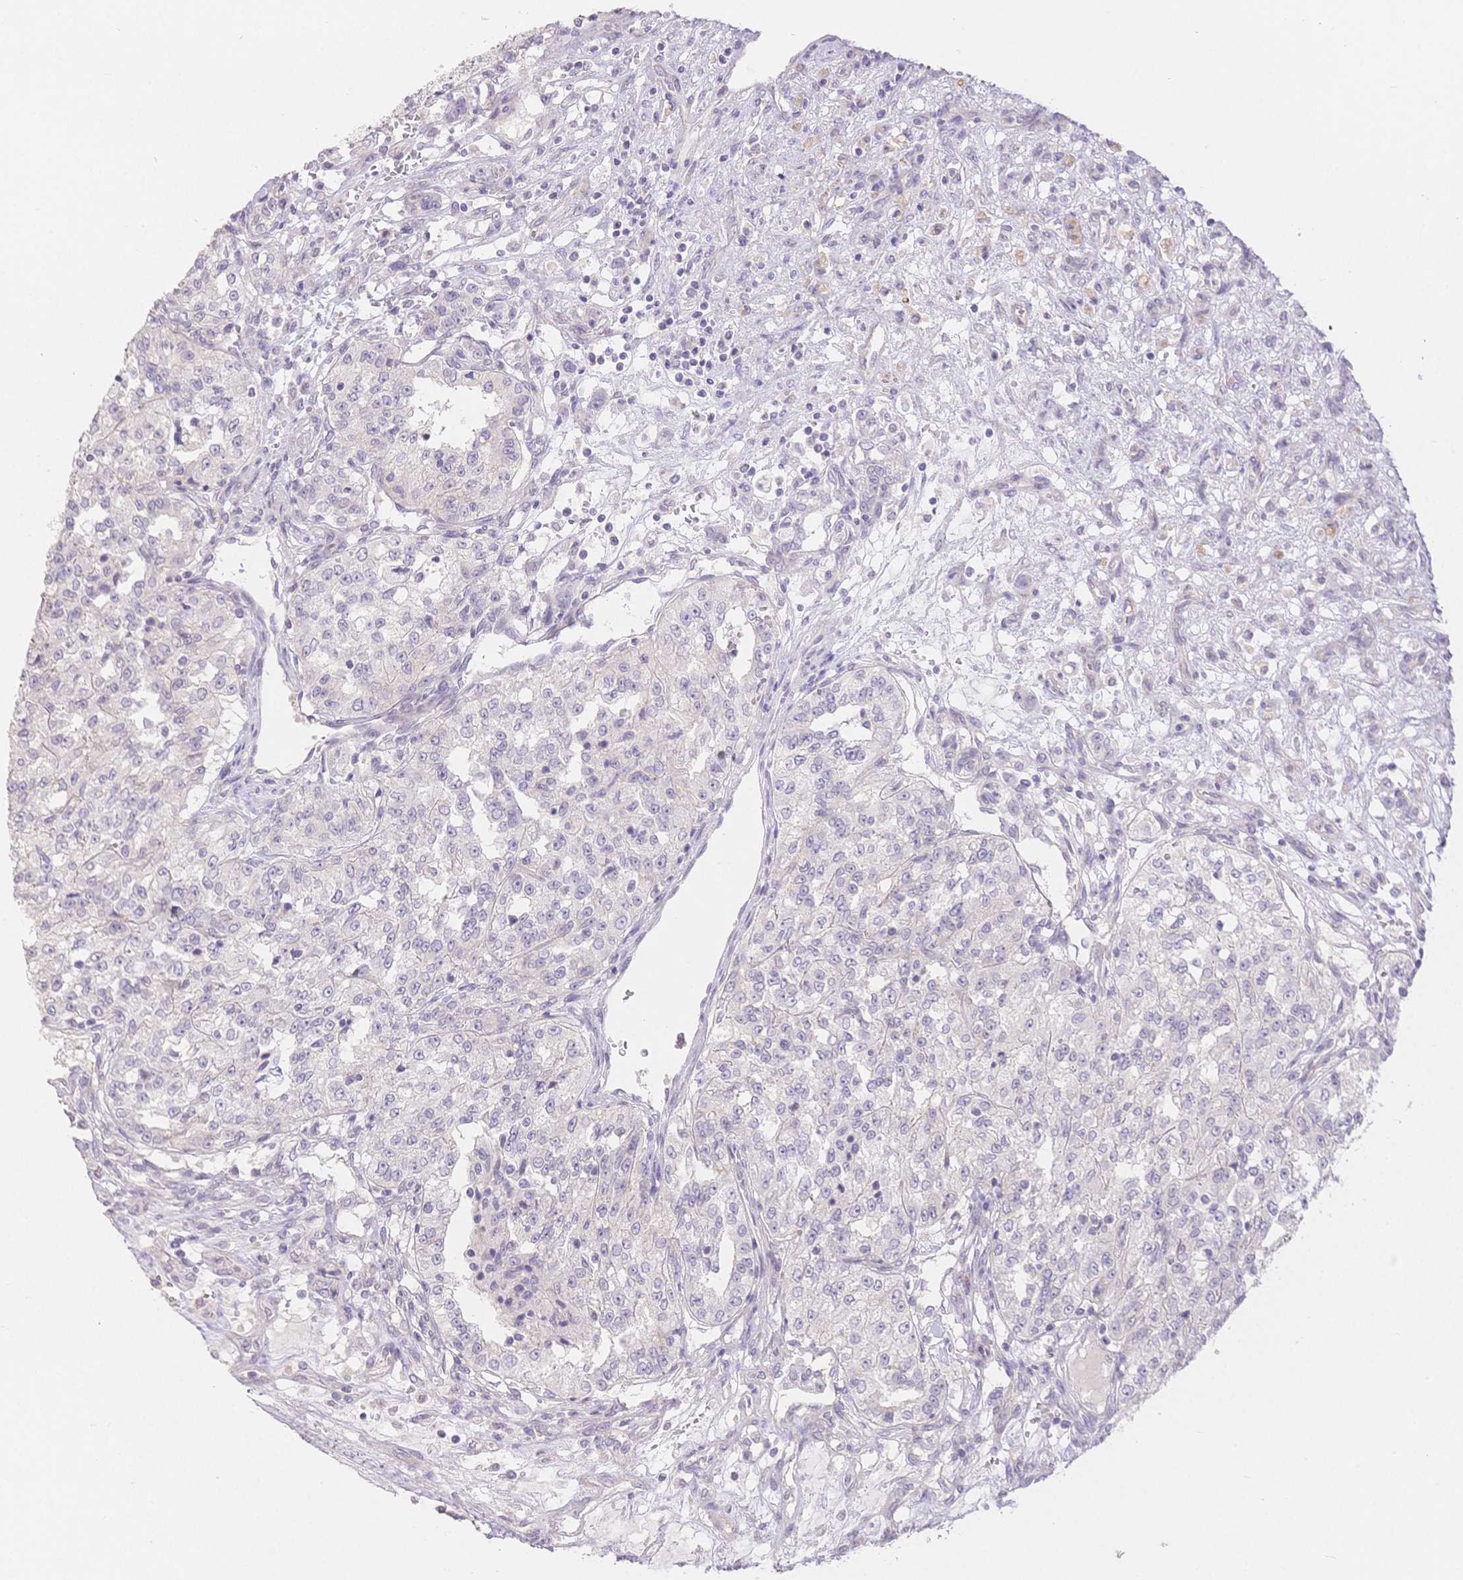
{"staining": {"intensity": "negative", "quantity": "none", "location": "none"}, "tissue": "renal cancer", "cell_type": "Tumor cells", "image_type": "cancer", "snomed": [{"axis": "morphology", "description": "Adenocarcinoma, NOS"}, {"axis": "topography", "description": "Kidney"}], "caption": "The micrograph reveals no staining of tumor cells in adenocarcinoma (renal).", "gene": "SUV39H2", "patient": {"sex": "female", "age": 63}}